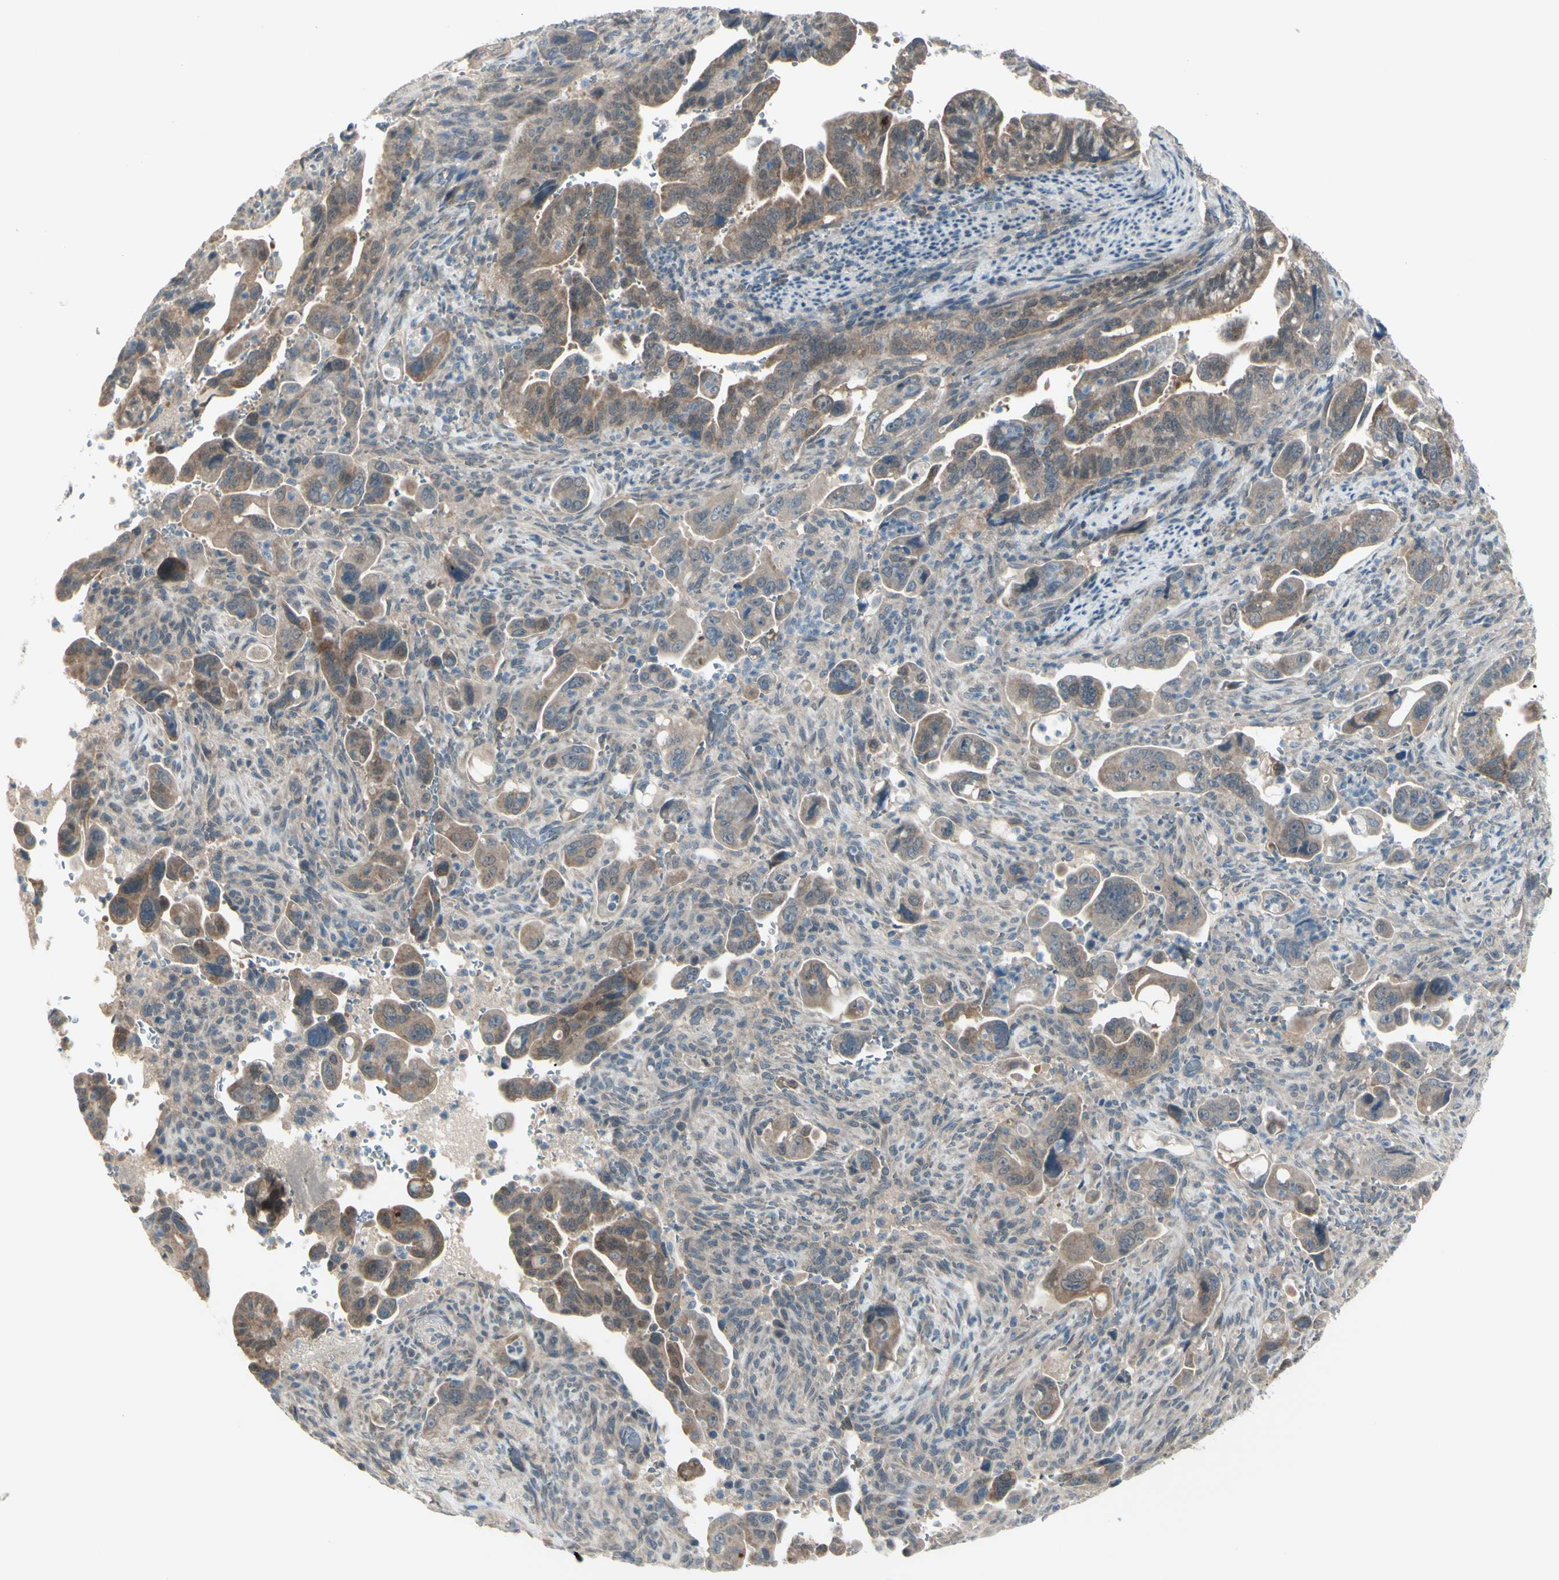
{"staining": {"intensity": "moderate", "quantity": "25%-75%", "location": "cytoplasmic/membranous"}, "tissue": "pancreatic cancer", "cell_type": "Tumor cells", "image_type": "cancer", "snomed": [{"axis": "morphology", "description": "Adenocarcinoma, NOS"}, {"axis": "topography", "description": "Pancreas"}], "caption": "Protein analysis of pancreatic adenocarcinoma tissue demonstrates moderate cytoplasmic/membranous staining in about 25%-75% of tumor cells. The staining was performed using DAB (3,3'-diaminobenzidine), with brown indicating positive protein expression. Nuclei are stained blue with hematoxylin.", "gene": "NAXD", "patient": {"sex": "male", "age": 70}}